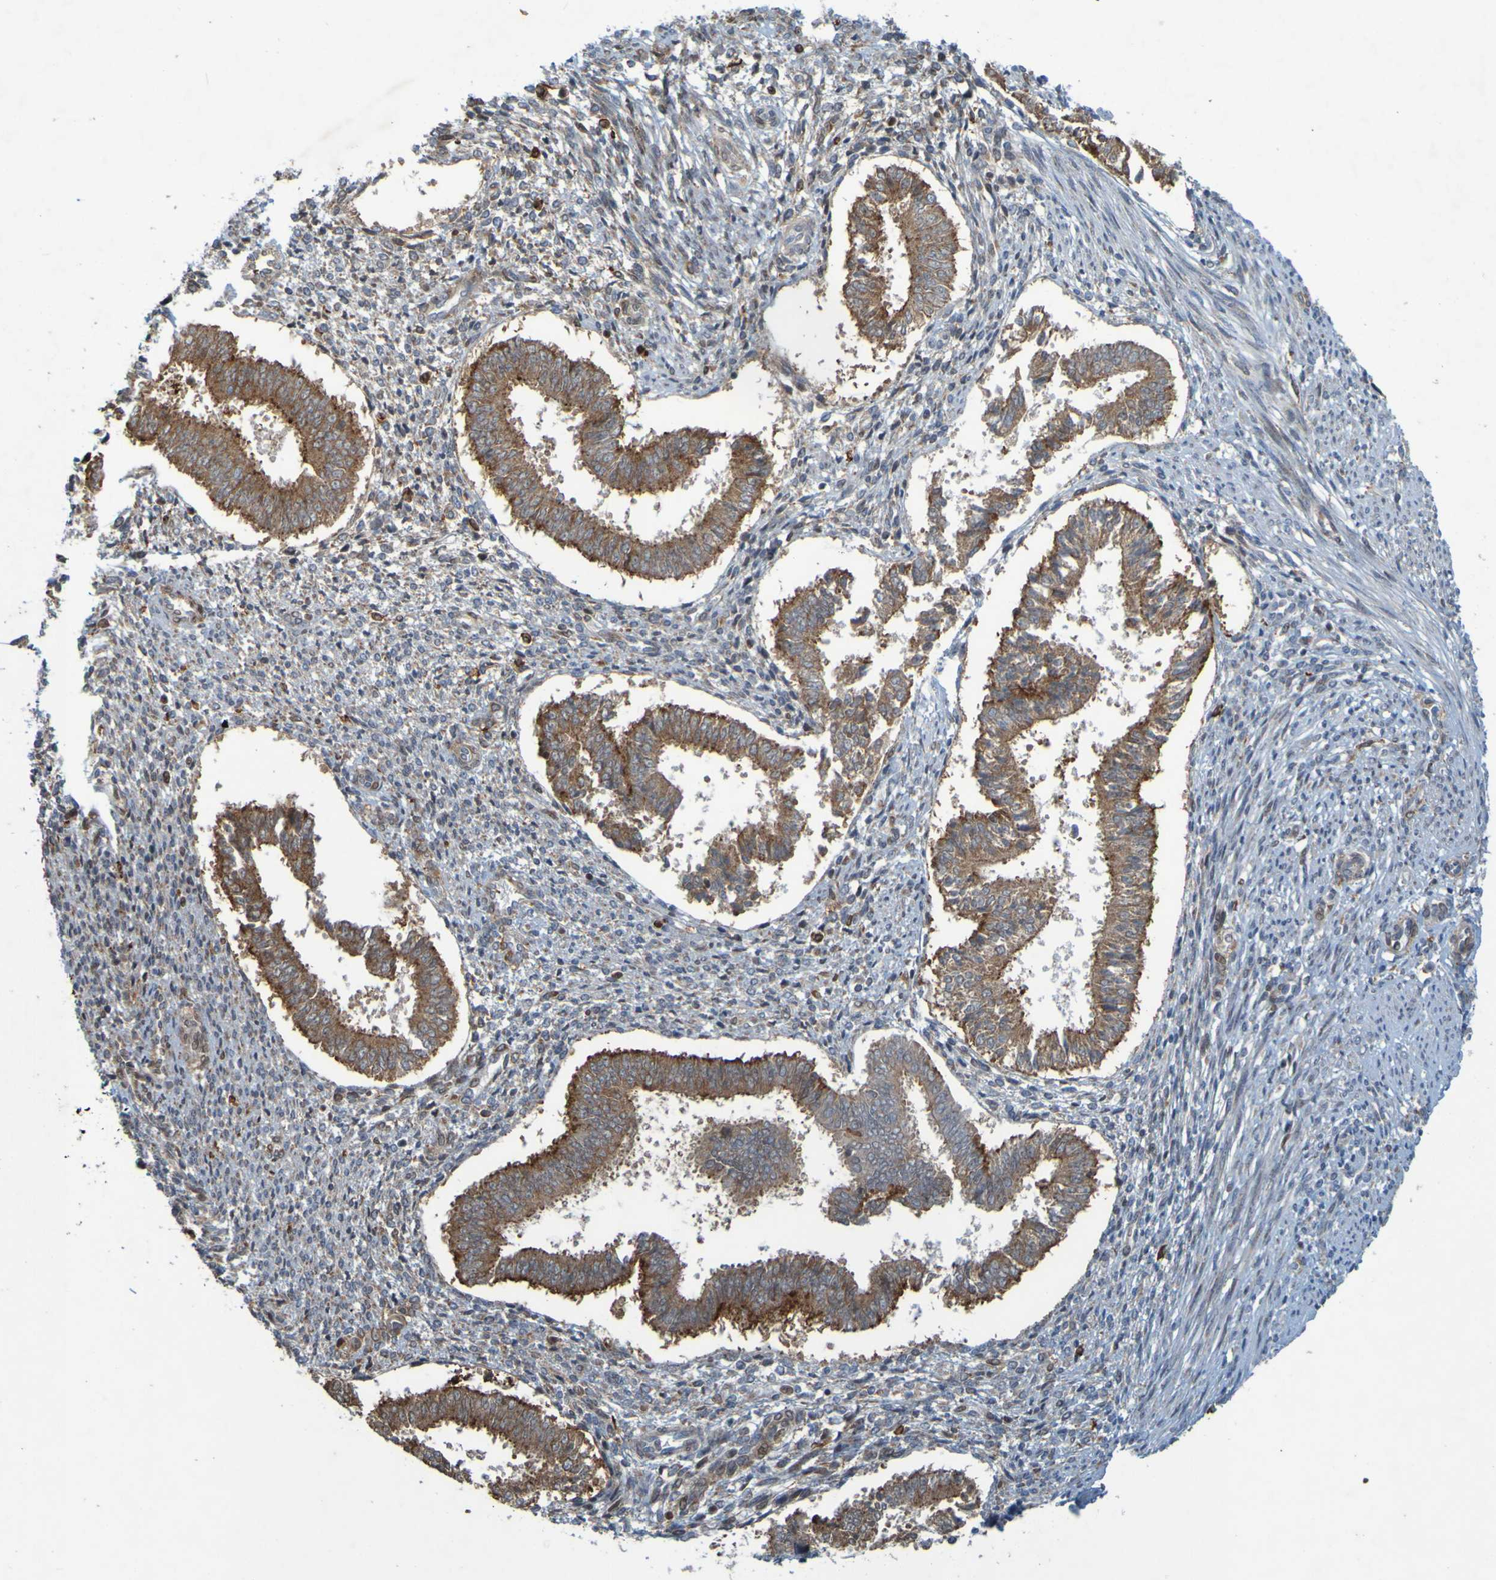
{"staining": {"intensity": "weak", "quantity": "<25%", "location": "cytoplasmic/membranous"}, "tissue": "endometrium", "cell_type": "Cells in endometrial stroma", "image_type": "normal", "snomed": [{"axis": "morphology", "description": "Normal tissue, NOS"}, {"axis": "topography", "description": "Endometrium"}], "caption": "A micrograph of human endometrium is negative for staining in cells in endometrial stroma. (Immunohistochemistry, brightfield microscopy, high magnification).", "gene": "GUCY1A1", "patient": {"sex": "female", "age": 35}}